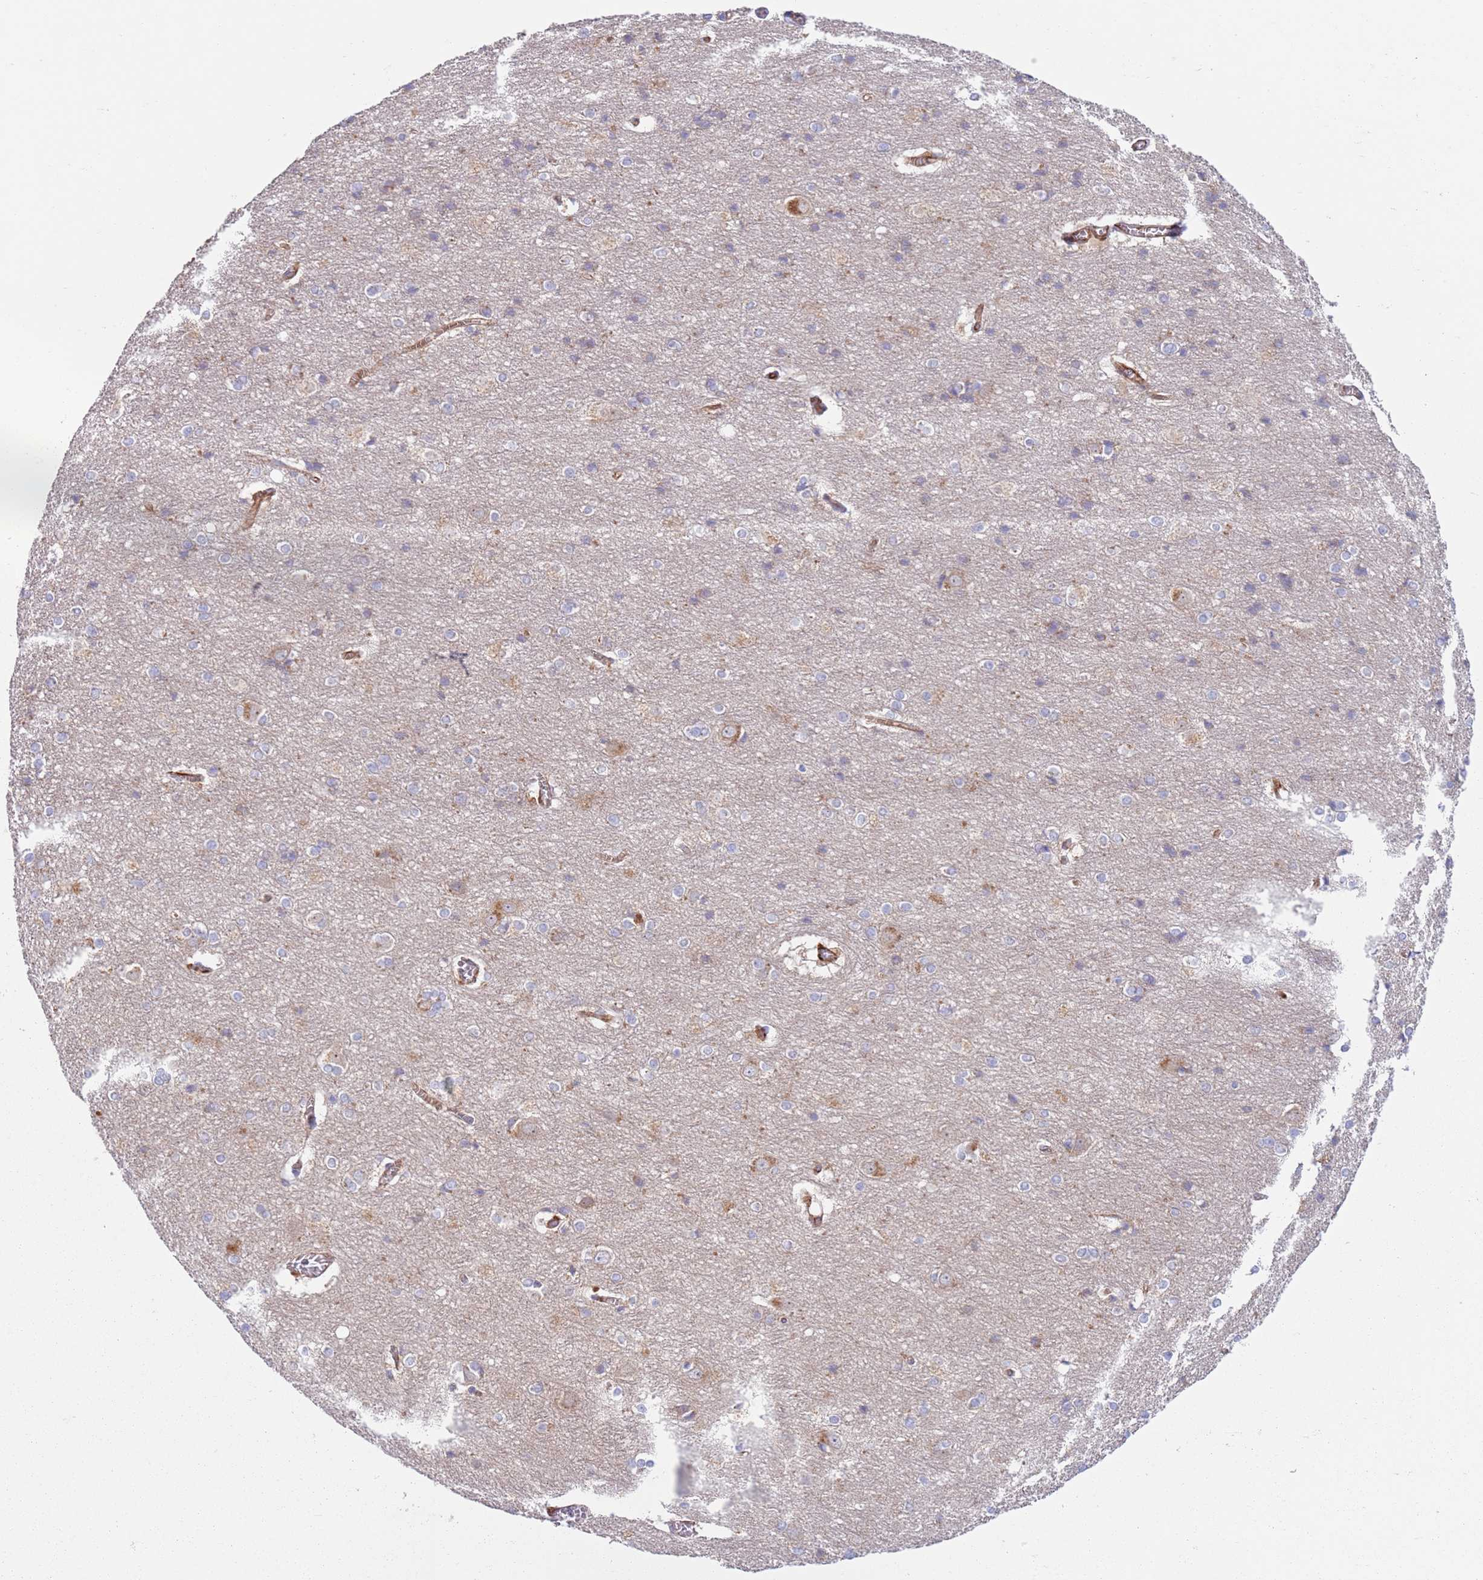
{"staining": {"intensity": "strong", "quantity": ">75%", "location": "cytoplasmic/membranous"}, "tissue": "cerebral cortex", "cell_type": "Endothelial cells", "image_type": "normal", "snomed": [{"axis": "morphology", "description": "Normal tissue, NOS"}, {"axis": "topography", "description": "Cerebral cortex"}], "caption": "Protein analysis of normal cerebral cortex demonstrates strong cytoplasmic/membranous expression in about >75% of endothelial cells.", "gene": "SNAPIN", "patient": {"sex": "male", "age": 54}}